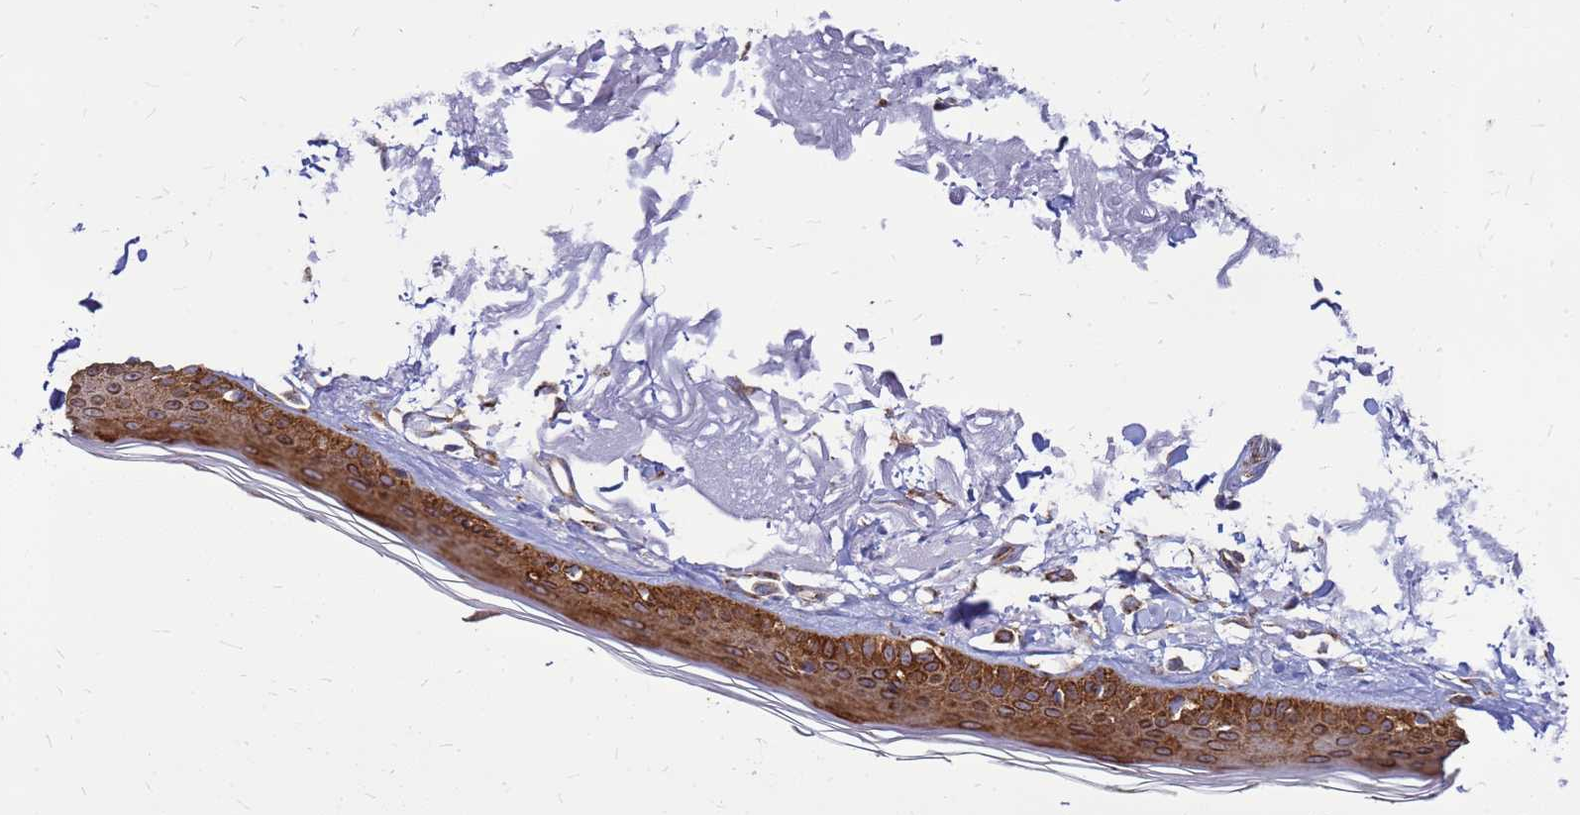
{"staining": {"intensity": "weak", "quantity": ">75%", "location": "cytoplasmic/membranous"}, "tissue": "skin", "cell_type": "Fibroblasts", "image_type": "normal", "snomed": [{"axis": "morphology", "description": "Normal tissue, NOS"}, {"axis": "topography", "description": "Skin"}, {"axis": "topography", "description": "Skeletal muscle"}], "caption": "The micrograph shows a brown stain indicating the presence of a protein in the cytoplasmic/membranous of fibroblasts in skin.", "gene": "FSTL4", "patient": {"sex": "male", "age": 83}}